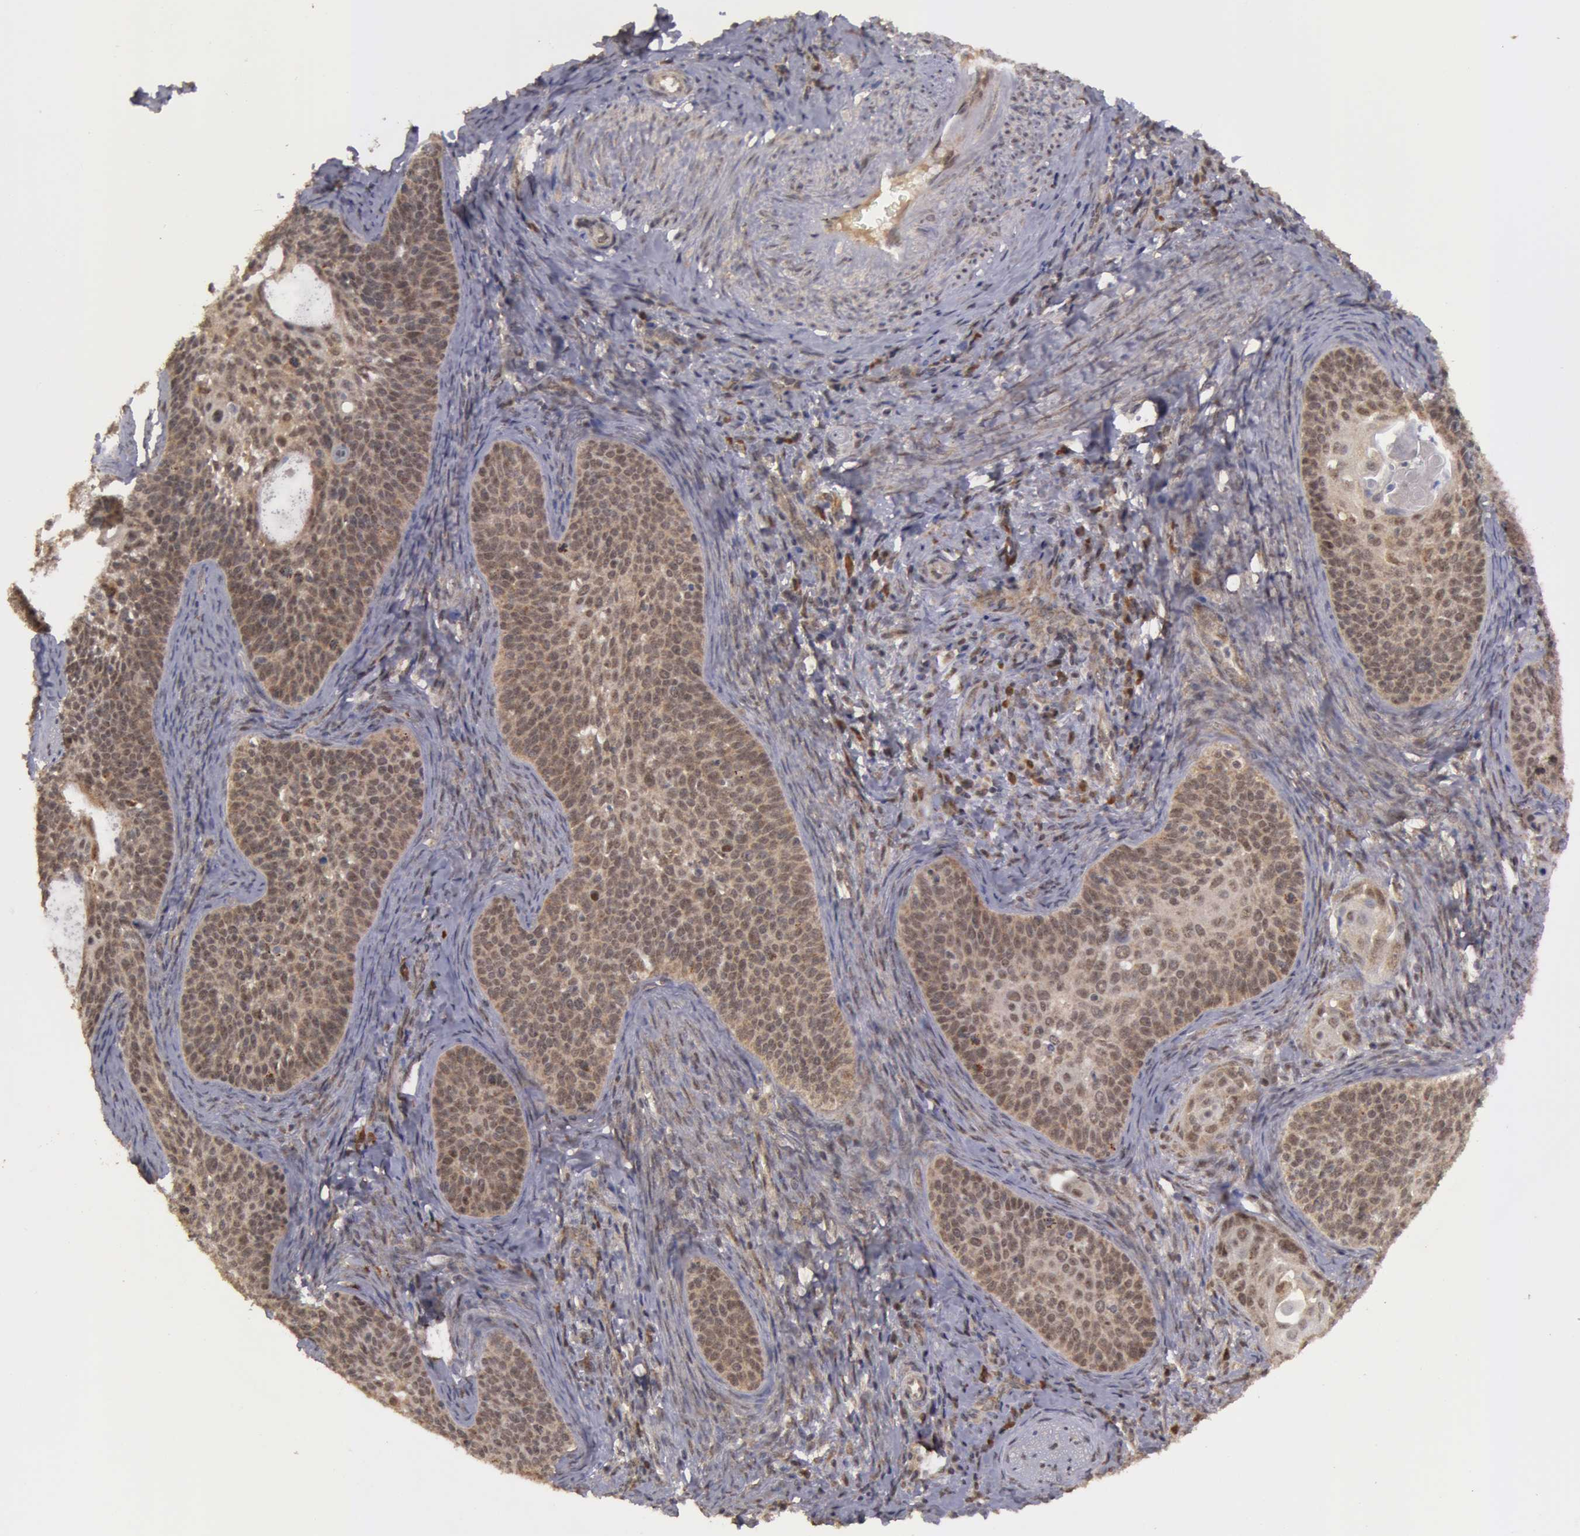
{"staining": {"intensity": "moderate", "quantity": ">75%", "location": "cytoplasmic/membranous"}, "tissue": "cervical cancer", "cell_type": "Tumor cells", "image_type": "cancer", "snomed": [{"axis": "morphology", "description": "Squamous cell carcinoma, NOS"}, {"axis": "topography", "description": "Cervix"}], "caption": "A micrograph of cervical squamous cell carcinoma stained for a protein reveals moderate cytoplasmic/membranous brown staining in tumor cells.", "gene": "GLIS1", "patient": {"sex": "female", "age": 33}}